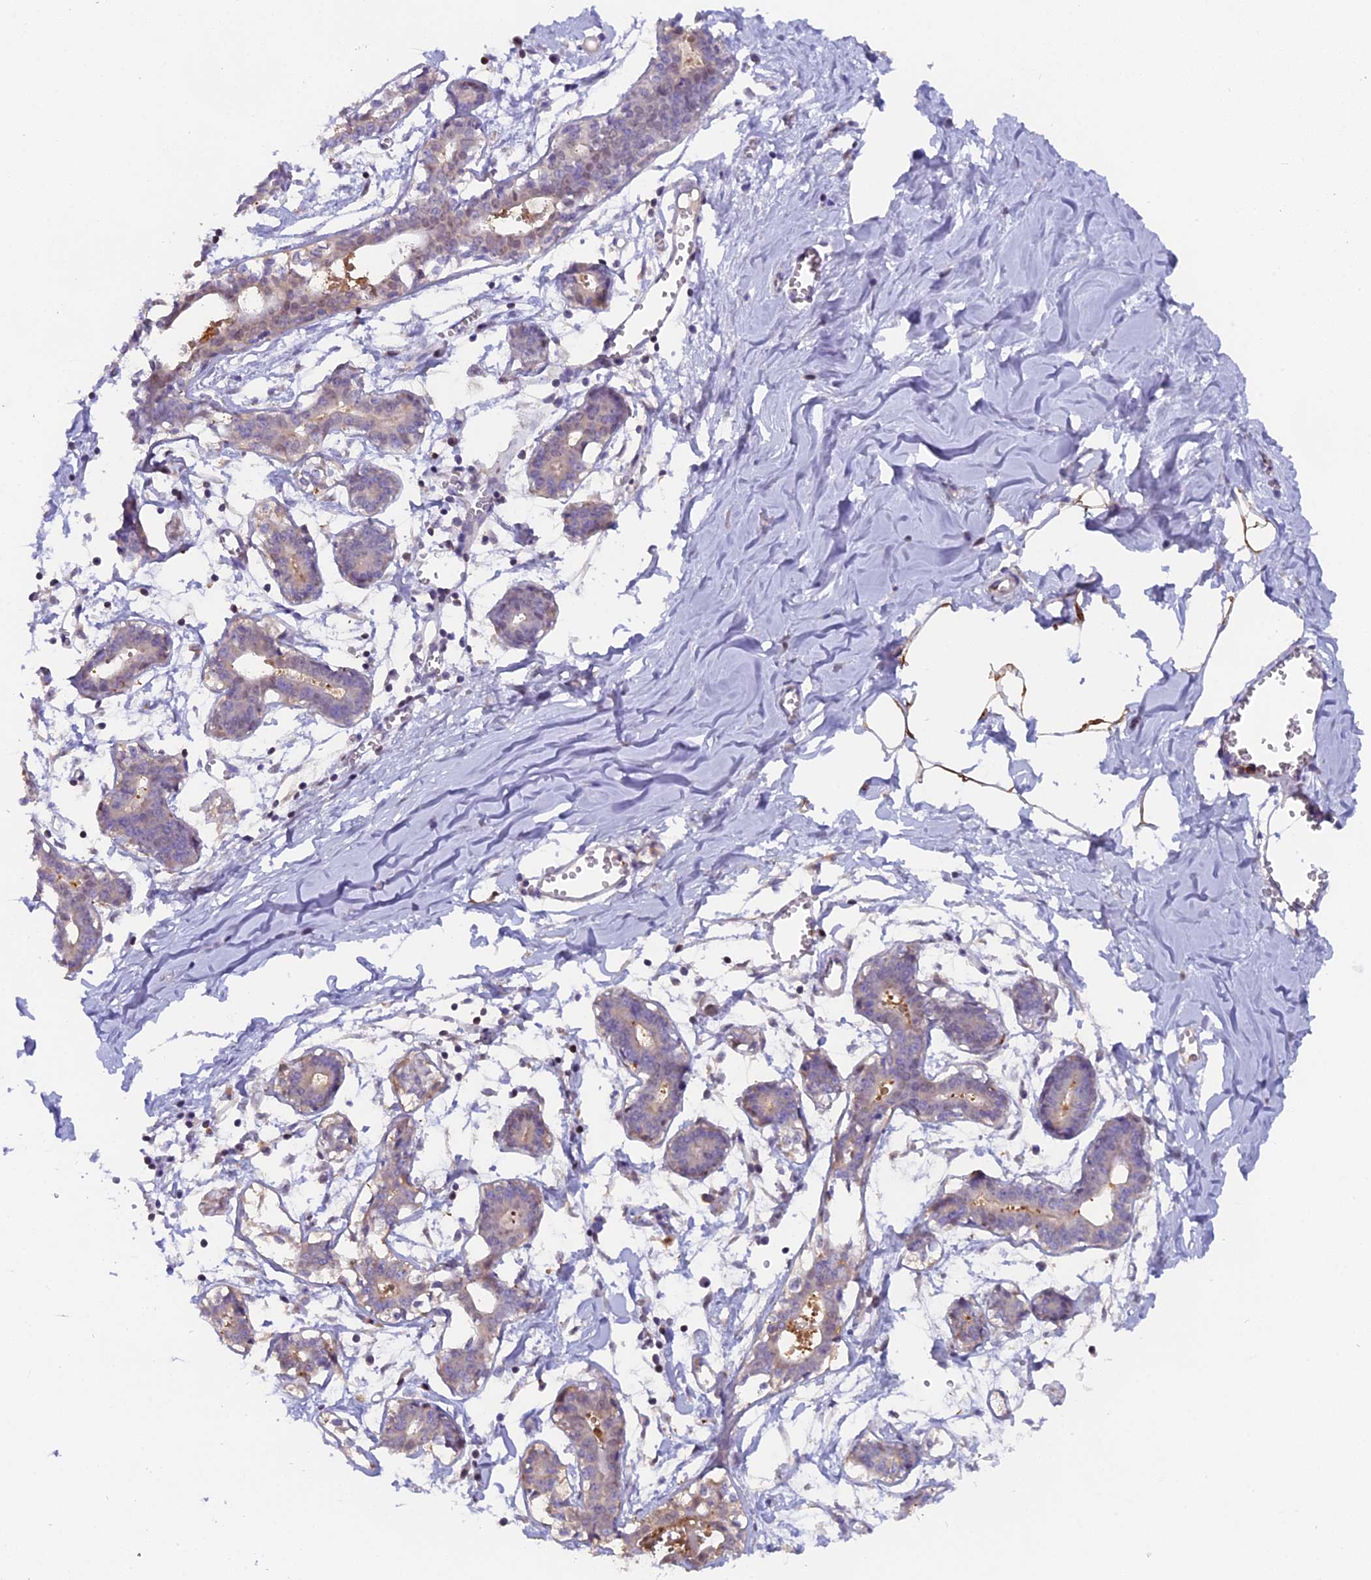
{"staining": {"intensity": "negative", "quantity": "none", "location": "none"}, "tissue": "breast", "cell_type": "Adipocytes", "image_type": "normal", "snomed": [{"axis": "morphology", "description": "Normal tissue, NOS"}, {"axis": "topography", "description": "Breast"}], "caption": "DAB immunohistochemical staining of benign human breast demonstrates no significant positivity in adipocytes. The staining was performed using DAB (3,3'-diaminobenzidine) to visualize the protein expression in brown, while the nuclei were stained in blue with hematoxylin (Magnification: 20x).", "gene": "FAM118B", "patient": {"sex": "female", "age": 27}}